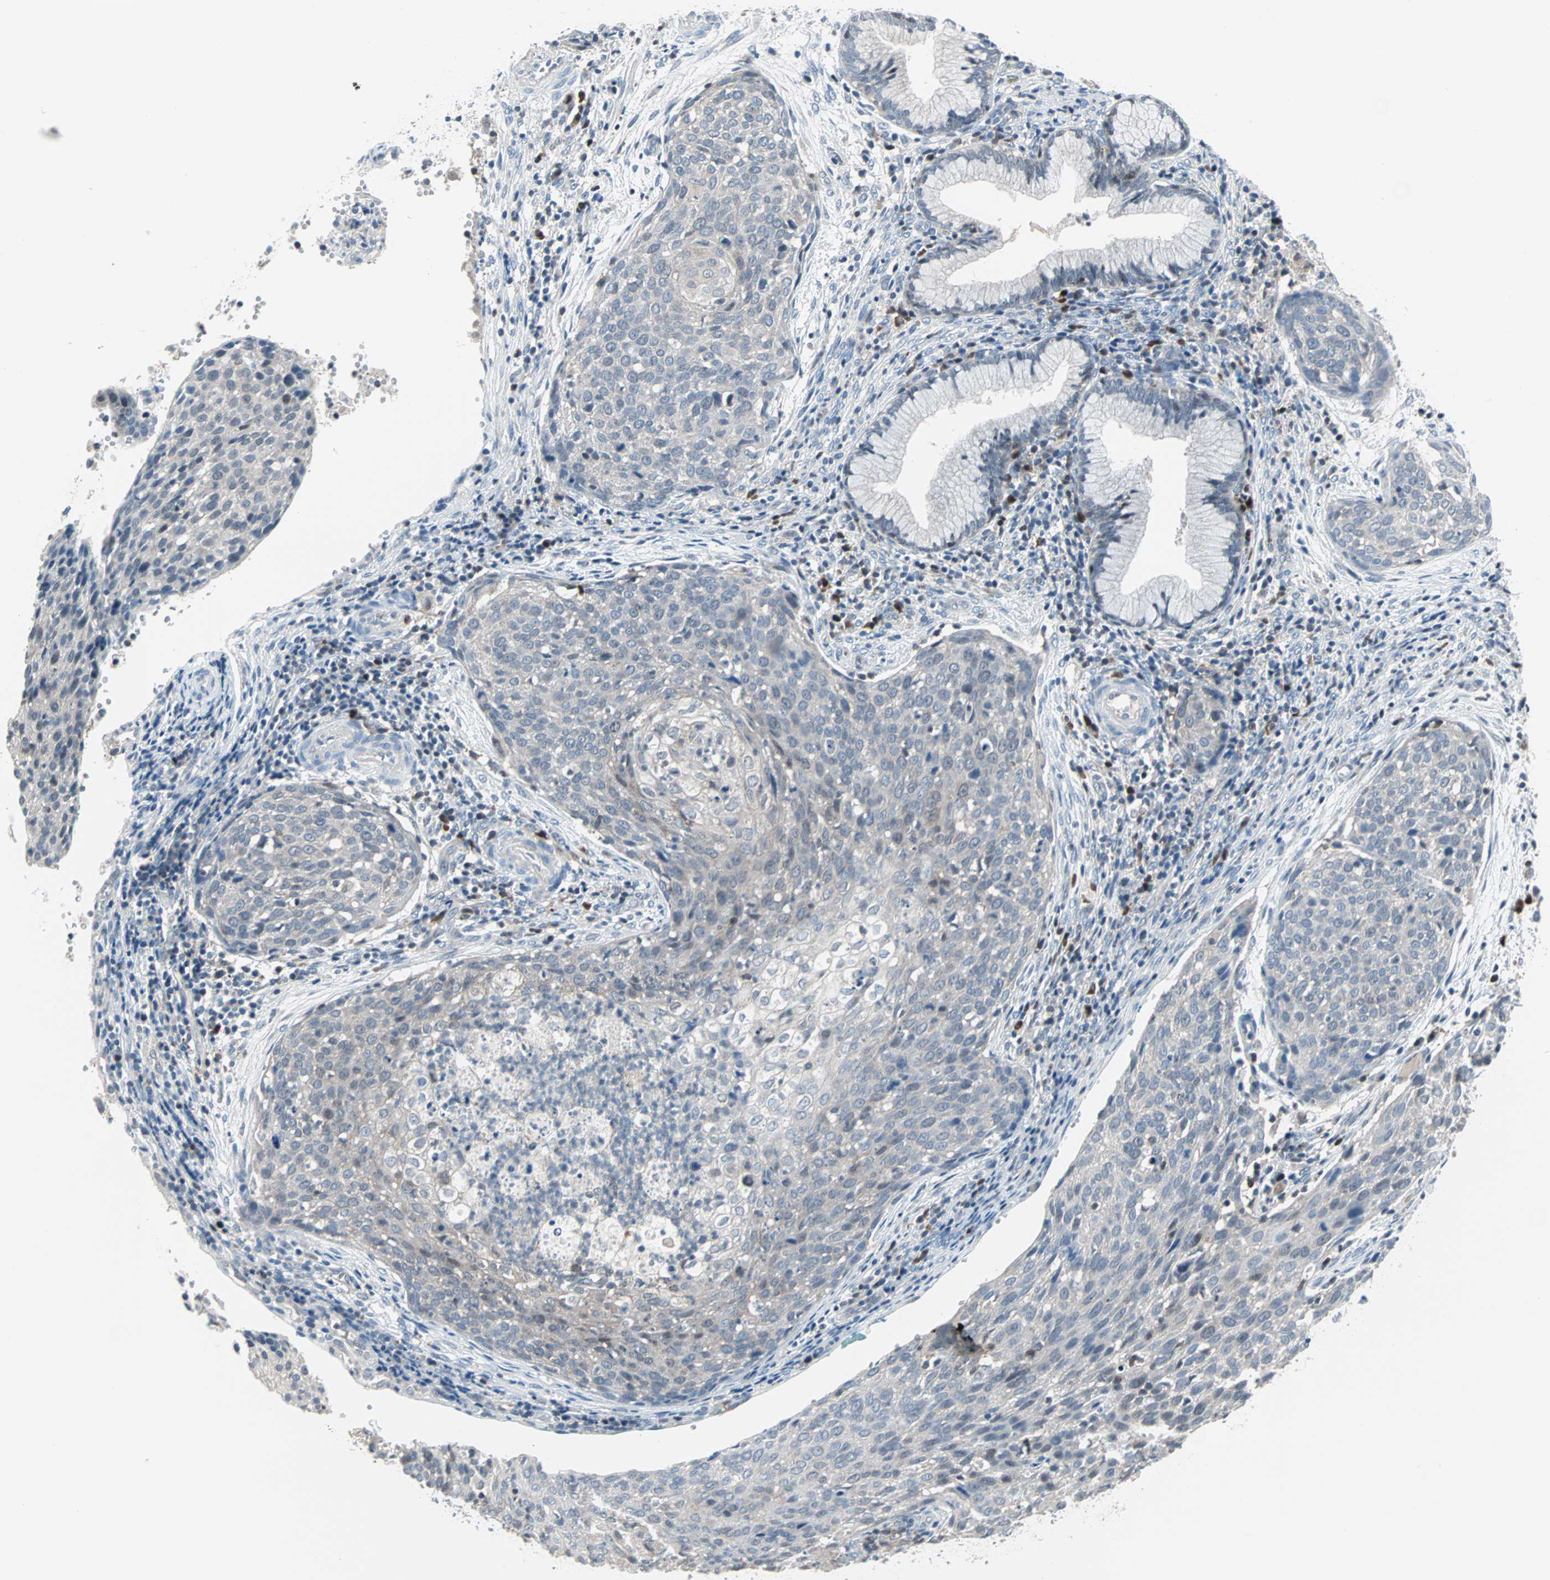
{"staining": {"intensity": "negative", "quantity": "none", "location": "none"}, "tissue": "cervical cancer", "cell_type": "Tumor cells", "image_type": "cancer", "snomed": [{"axis": "morphology", "description": "Squamous cell carcinoma, NOS"}, {"axis": "topography", "description": "Cervix"}], "caption": "Immunohistochemistry (IHC) histopathology image of neoplastic tissue: human cervical squamous cell carcinoma stained with DAB (3,3'-diaminobenzidine) reveals no significant protein positivity in tumor cells.", "gene": "CASP3", "patient": {"sex": "female", "age": 38}}